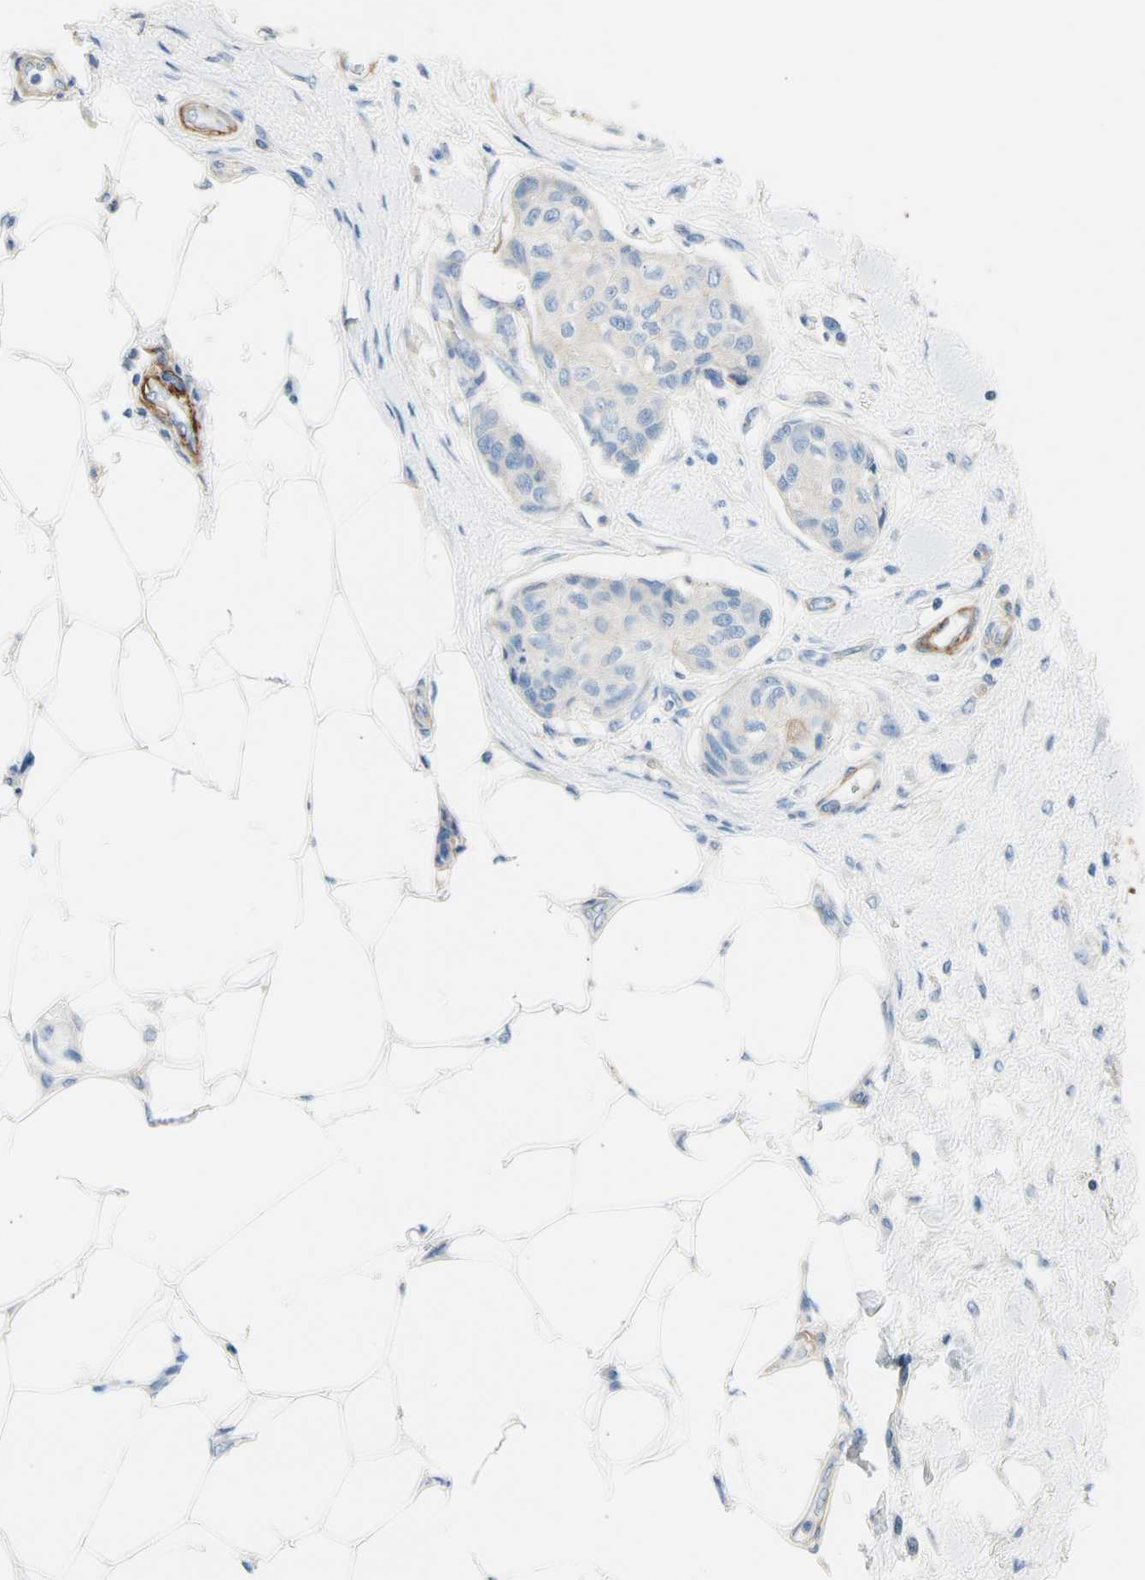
{"staining": {"intensity": "weak", "quantity": ">75%", "location": "cytoplasmic/membranous"}, "tissue": "breast cancer", "cell_type": "Tumor cells", "image_type": "cancer", "snomed": [{"axis": "morphology", "description": "Duct carcinoma"}, {"axis": "topography", "description": "Breast"}], "caption": "Breast intraductal carcinoma stained with a brown dye displays weak cytoplasmic/membranous positive expression in about >75% of tumor cells.", "gene": "SUSD2", "patient": {"sex": "female", "age": 80}}